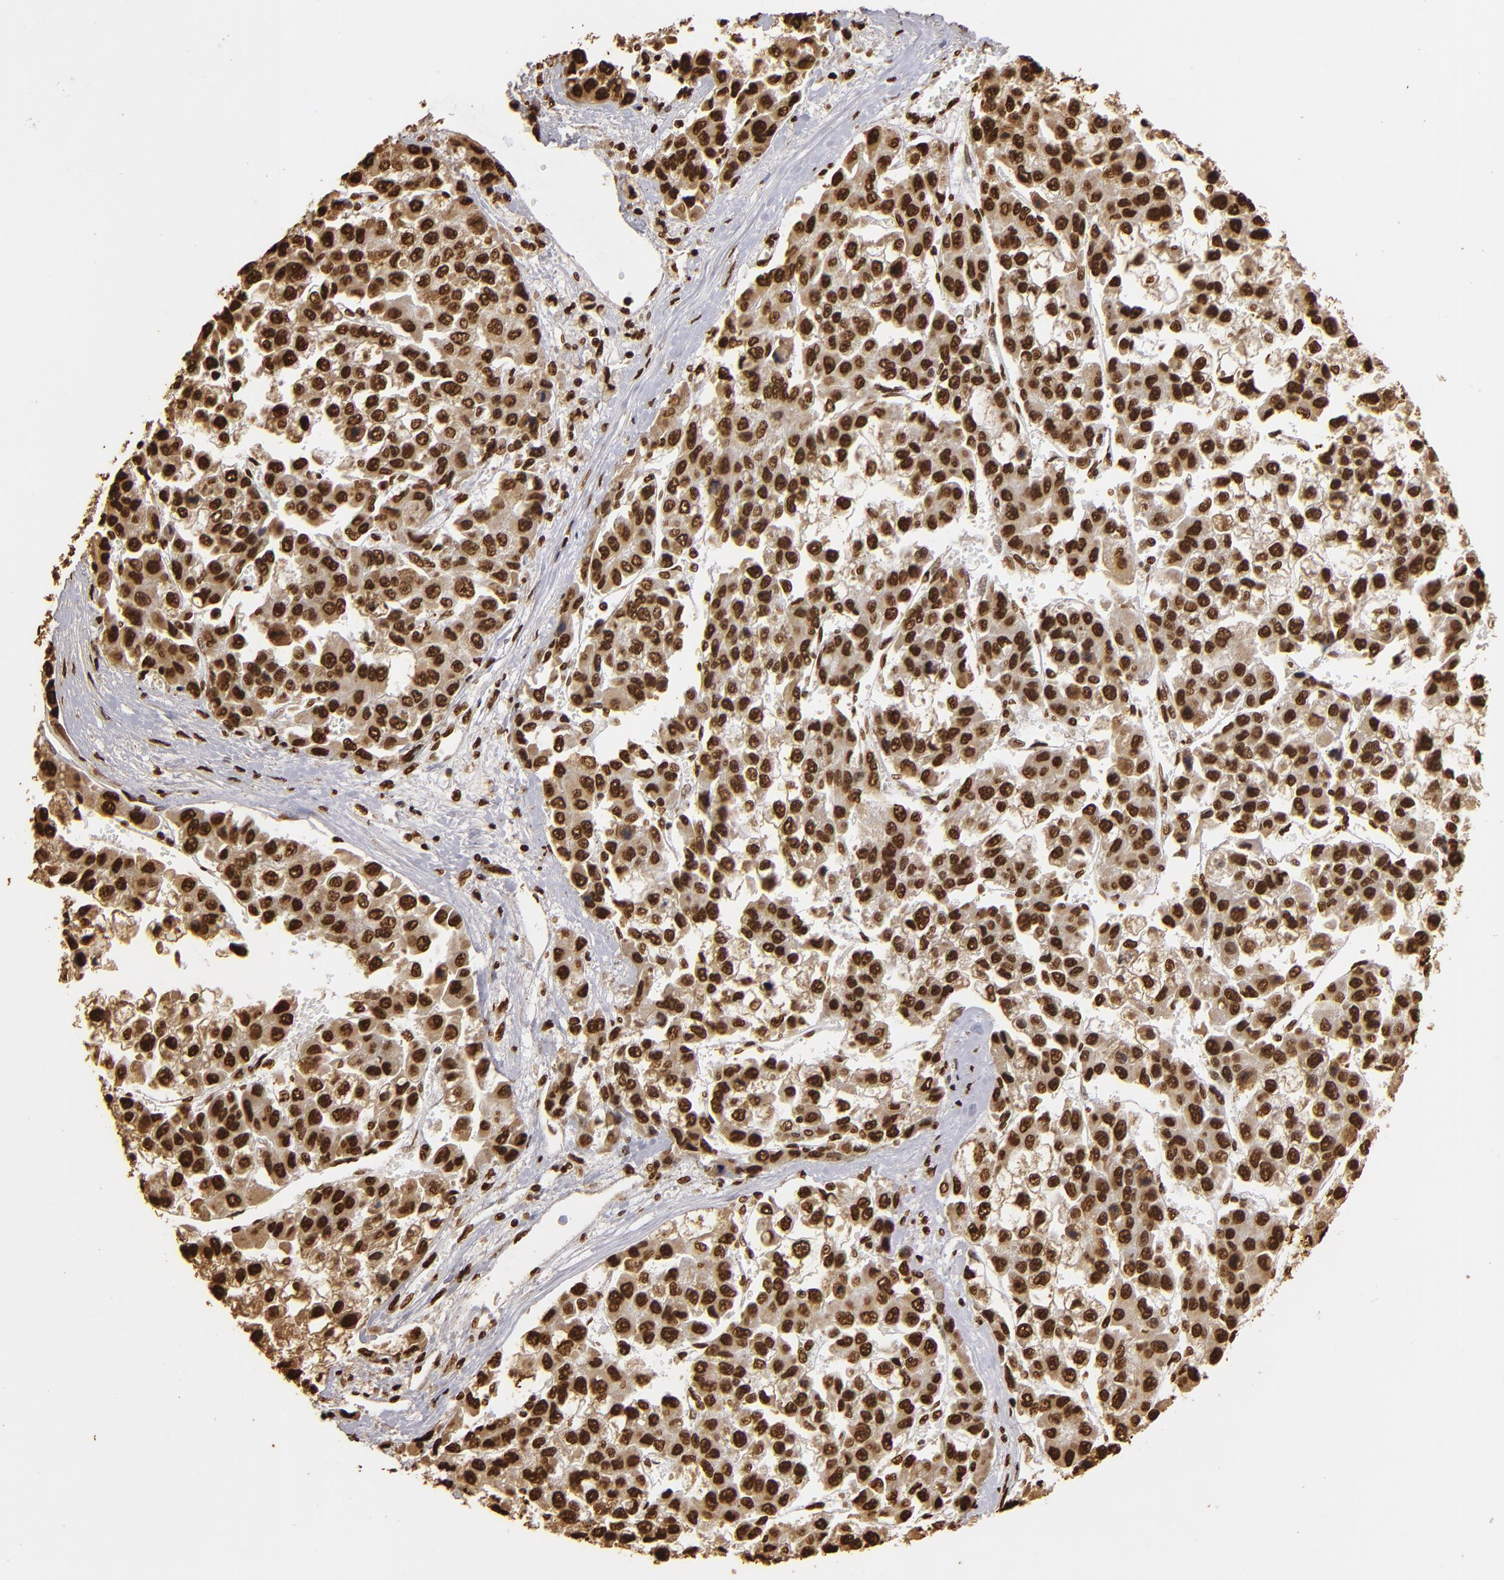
{"staining": {"intensity": "strong", "quantity": ">75%", "location": "cytoplasmic/membranous,nuclear"}, "tissue": "liver cancer", "cell_type": "Tumor cells", "image_type": "cancer", "snomed": [{"axis": "morphology", "description": "Carcinoma, Hepatocellular, NOS"}, {"axis": "topography", "description": "Liver"}], "caption": "Protein analysis of liver cancer tissue shows strong cytoplasmic/membranous and nuclear staining in about >75% of tumor cells. (brown staining indicates protein expression, while blue staining denotes nuclei).", "gene": "ILF3", "patient": {"sex": "female", "age": 66}}